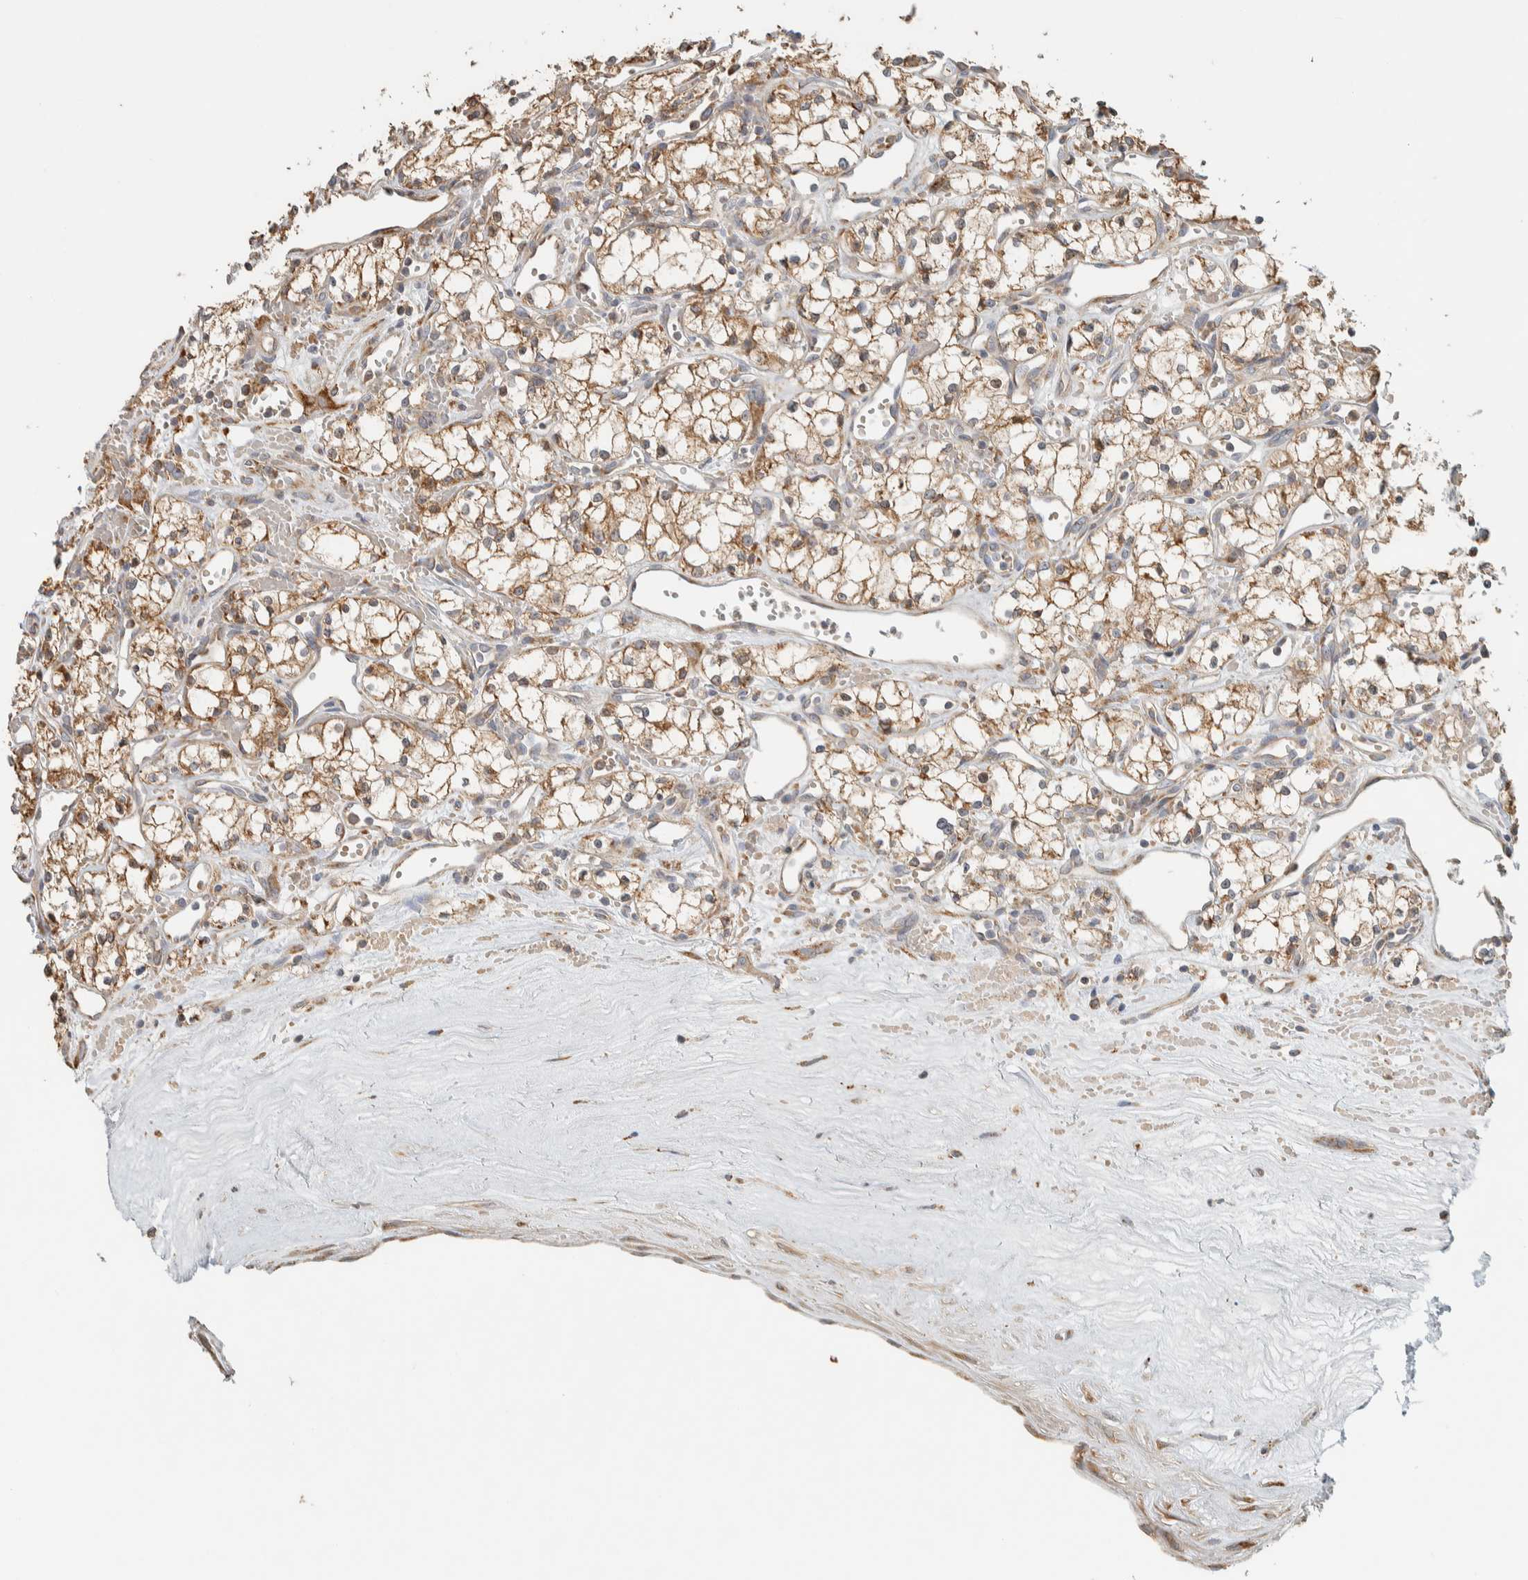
{"staining": {"intensity": "moderate", "quantity": ">75%", "location": "cytoplasmic/membranous"}, "tissue": "renal cancer", "cell_type": "Tumor cells", "image_type": "cancer", "snomed": [{"axis": "morphology", "description": "Adenocarcinoma, NOS"}, {"axis": "topography", "description": "Kidney"}], "caption": "Immunohistochemical staining of renal cancer exhibits medium levels of moderate cytoplasmic/membranous positivity in approximately >75% of tumor cells.", "gene": "RAB11FIP1", "patient": {"sex": "male", "age": 59}}